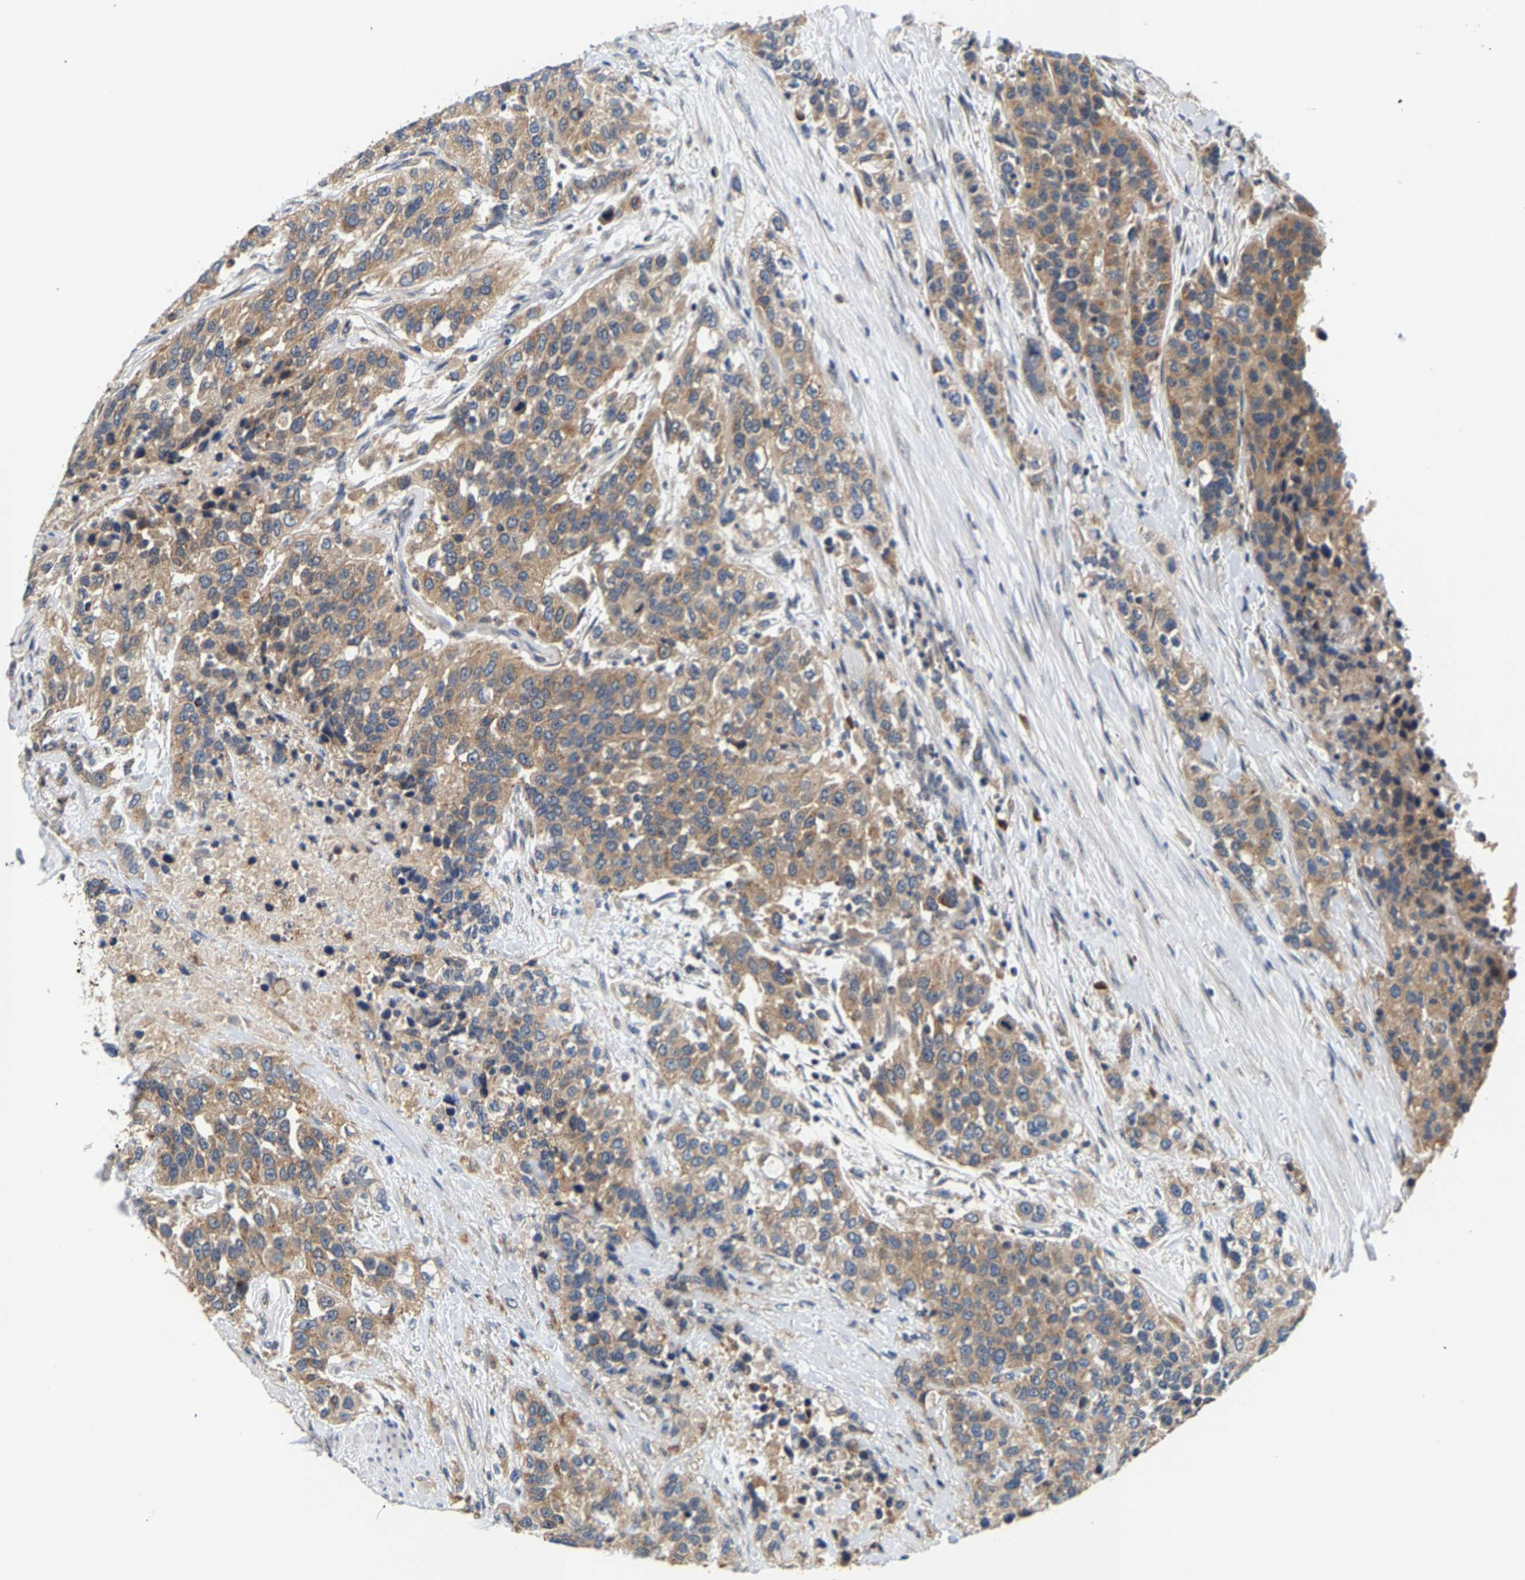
{"staining": {"intensity": "moderate", "quantity": ">75%", "location": "cytoplasmic/membranous"}, "tissue": "urothelial cancer", "cell_type": "Tumor cells", "image_type": "cancer", "snomed": [{"axis": "morphology", "description": "Urothelial carcinoma, High grade"}, {"axis": "topography", "description": "Urinary bladder"}], "caption": "Brown immunohistochemical staining in high-grade urothelial carcinoma exhibits moderate cytoplasmic/membranous expression in approximately >75% of tumor cells.", "gene": "PPID", "patient": {"sex": "female", "age": 80}}